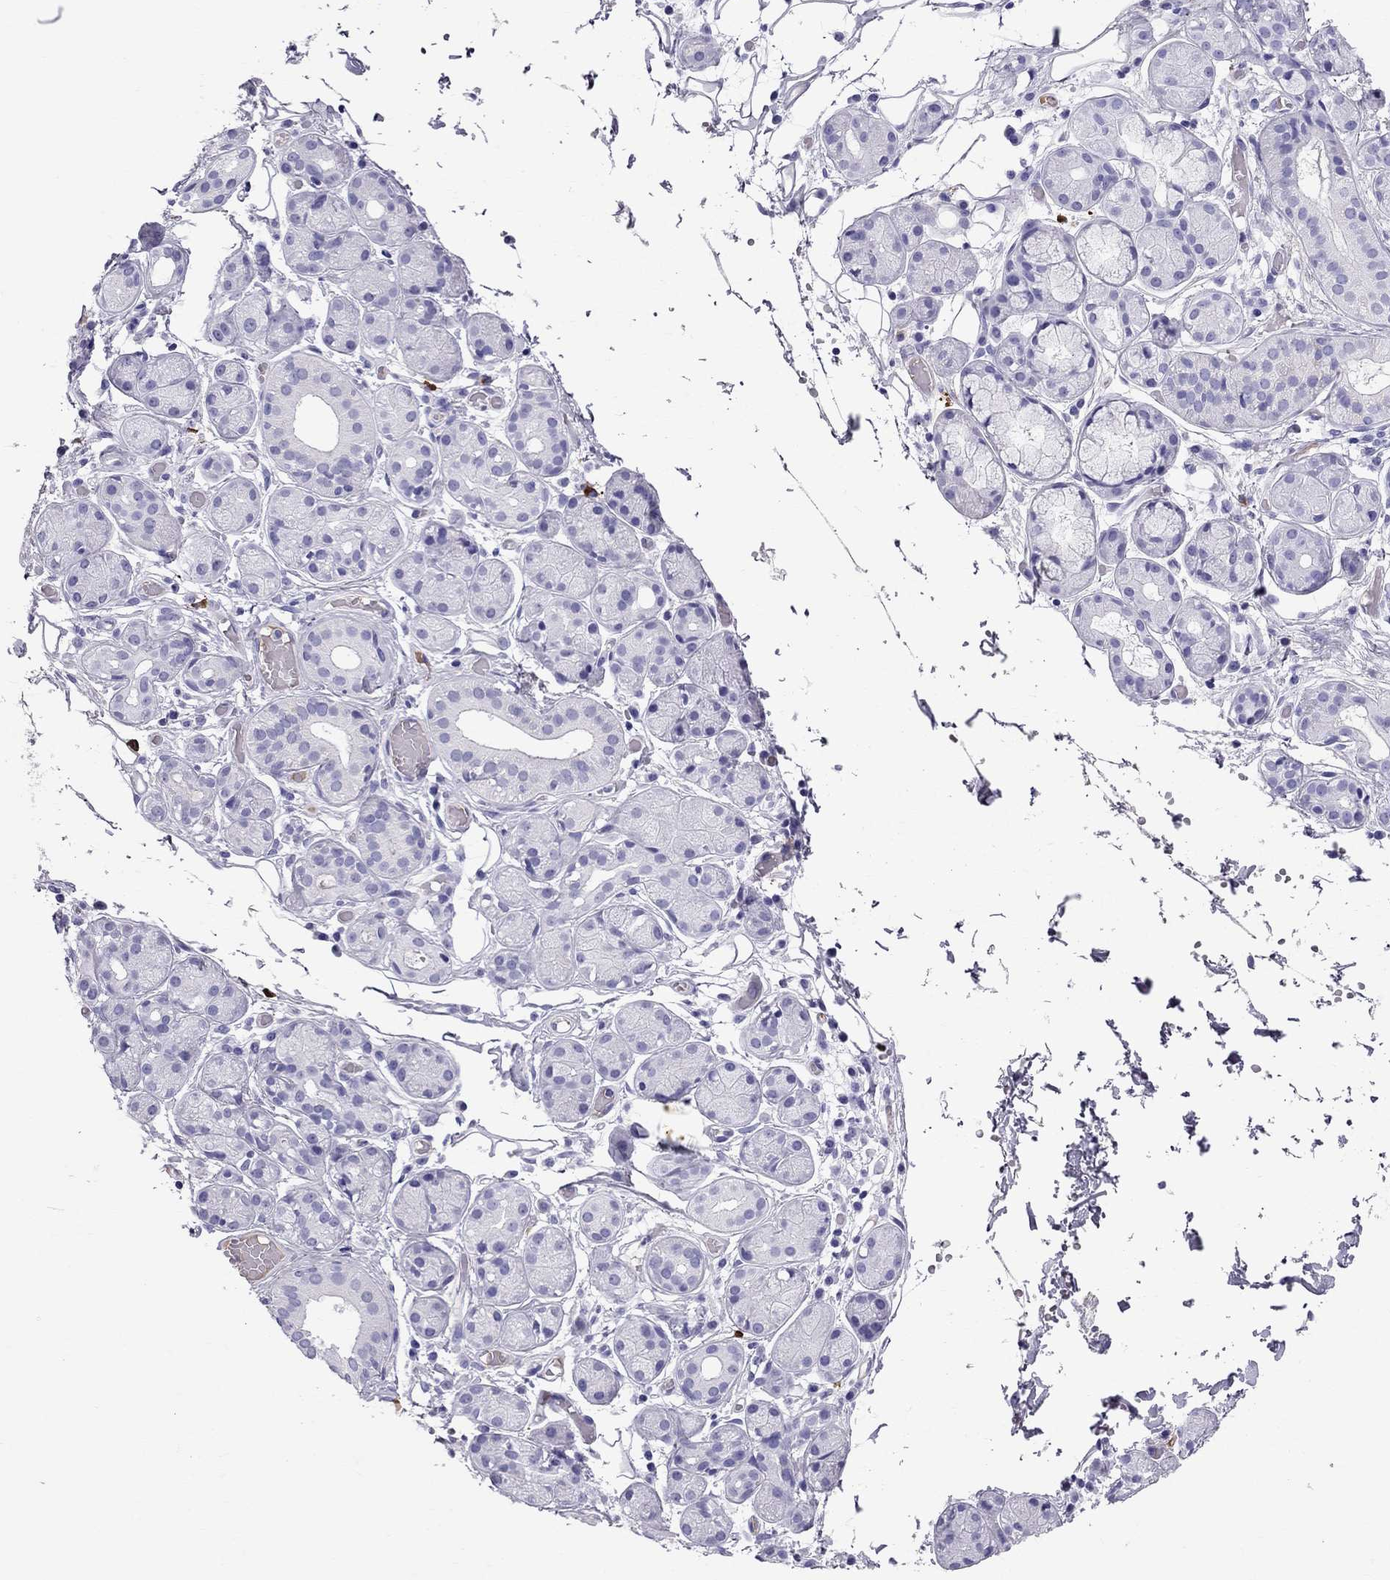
{"staining": {"intensity": "negative", "quantity": "none", "location": "none"}, "tissue": "salivary gland", "cell_type": "Glandular cells", "image_type": "normal", "snomed": [{"axis": "morphology", "description": "Normal tissue, NOS"}, {"axis": "topography", "description": "Salivary gland"}, {"axis": "topography", "description": "Peripheral nerve tissue"}], "caption": "IHC of benign human salivary gland displays no positivity in glandular cells.", "gene": "SCART1", "patient": {"sex": "male", "age": 71}}